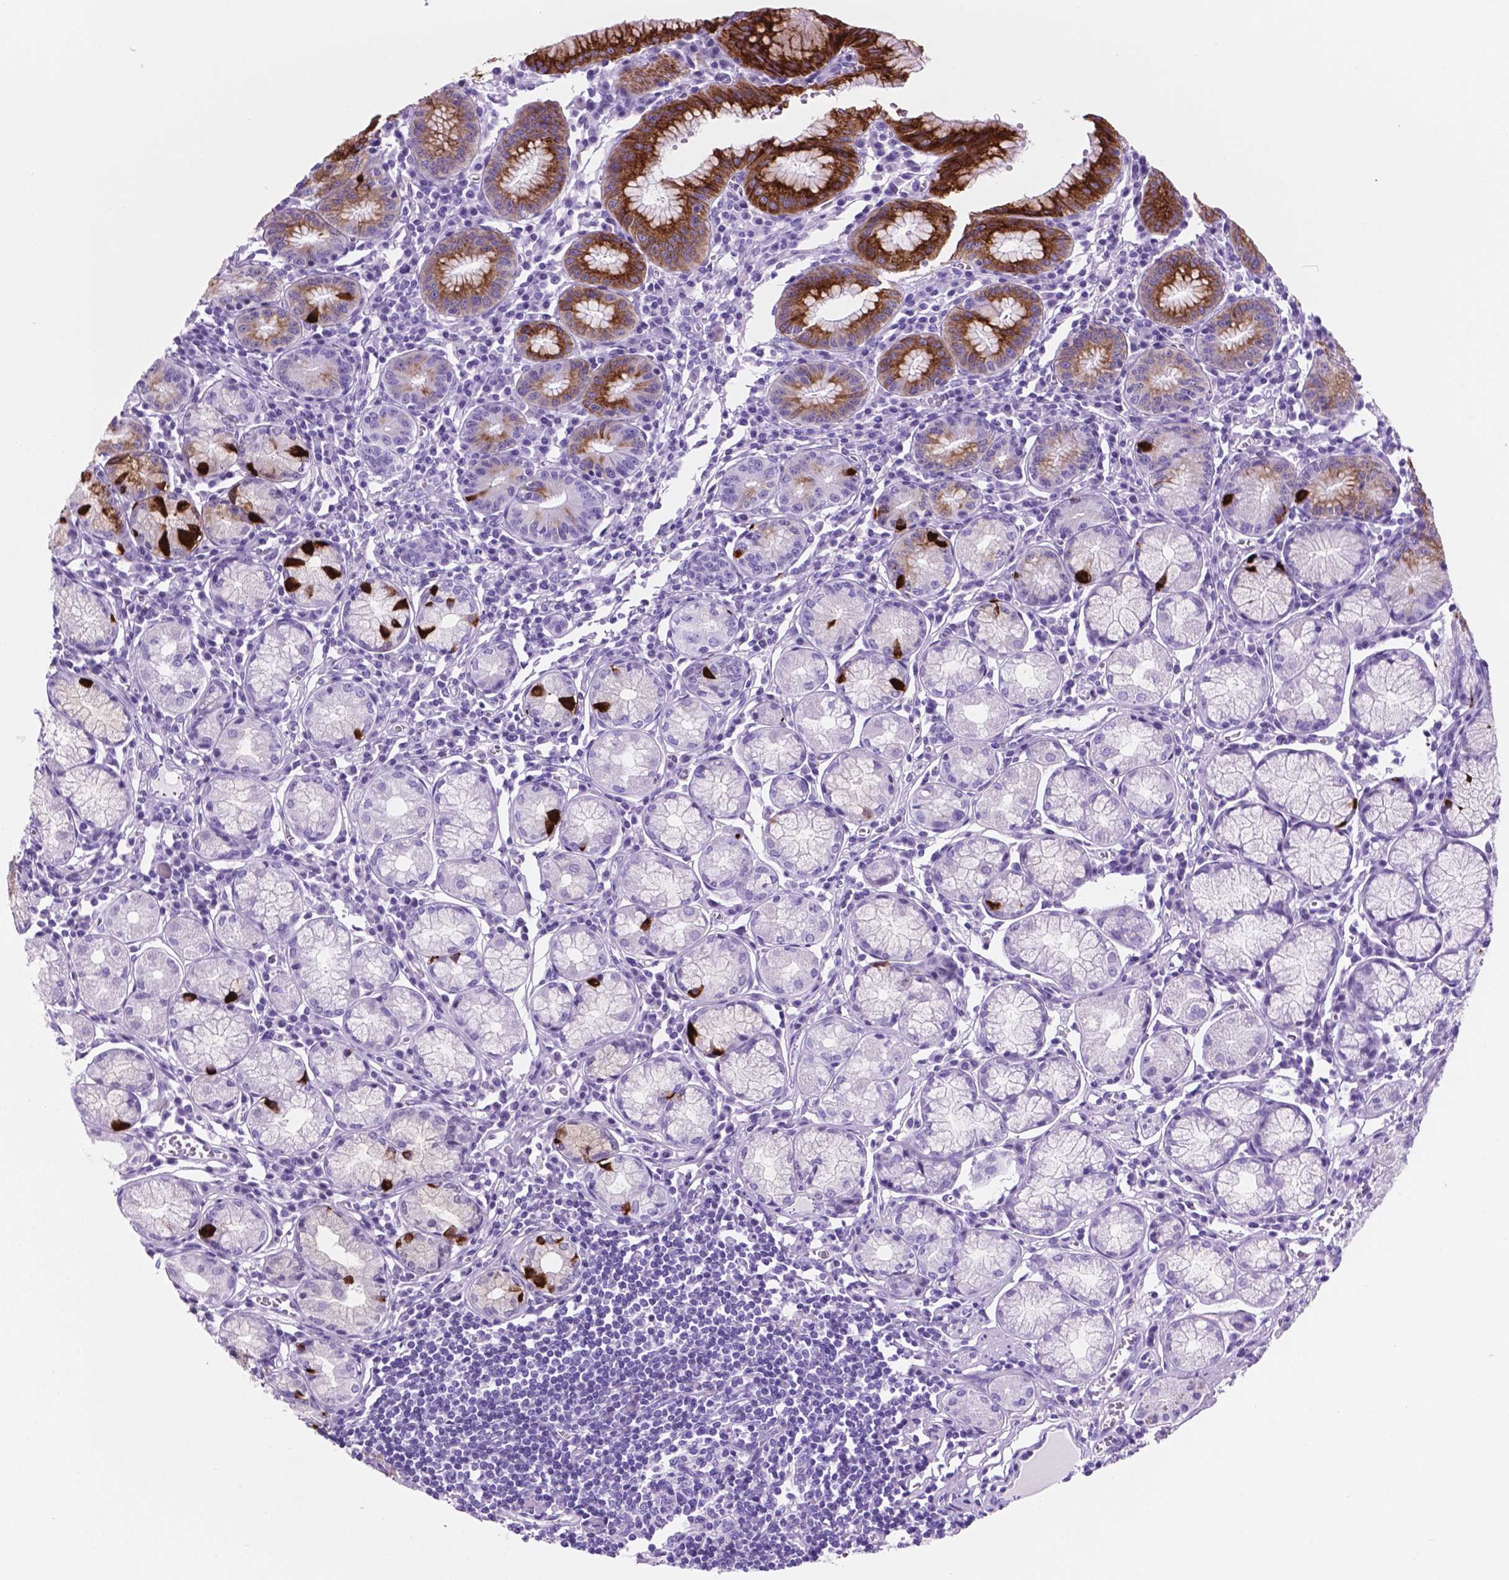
{"staining": {"intensity": "strong", "quantity": "25%-75%", "location": "cytoplasmic/membranous"}, "tissue": "stomach", "cell_type": "Glandular cells", "image_type": "normal", "snomed": [{"axis": "morphology", "description": "Normal tissue, NOS"}, {"axis": "topography", "description": "Stomach"}], "caption": "Immunohistochemical staining of benign human stomach reveals high levels of strong cytoplasmic/membranous staining in approximately 25%-75% of glandular cells.", "gene": "C17orf107", "patient": {"sex": "male", "age": 55}}